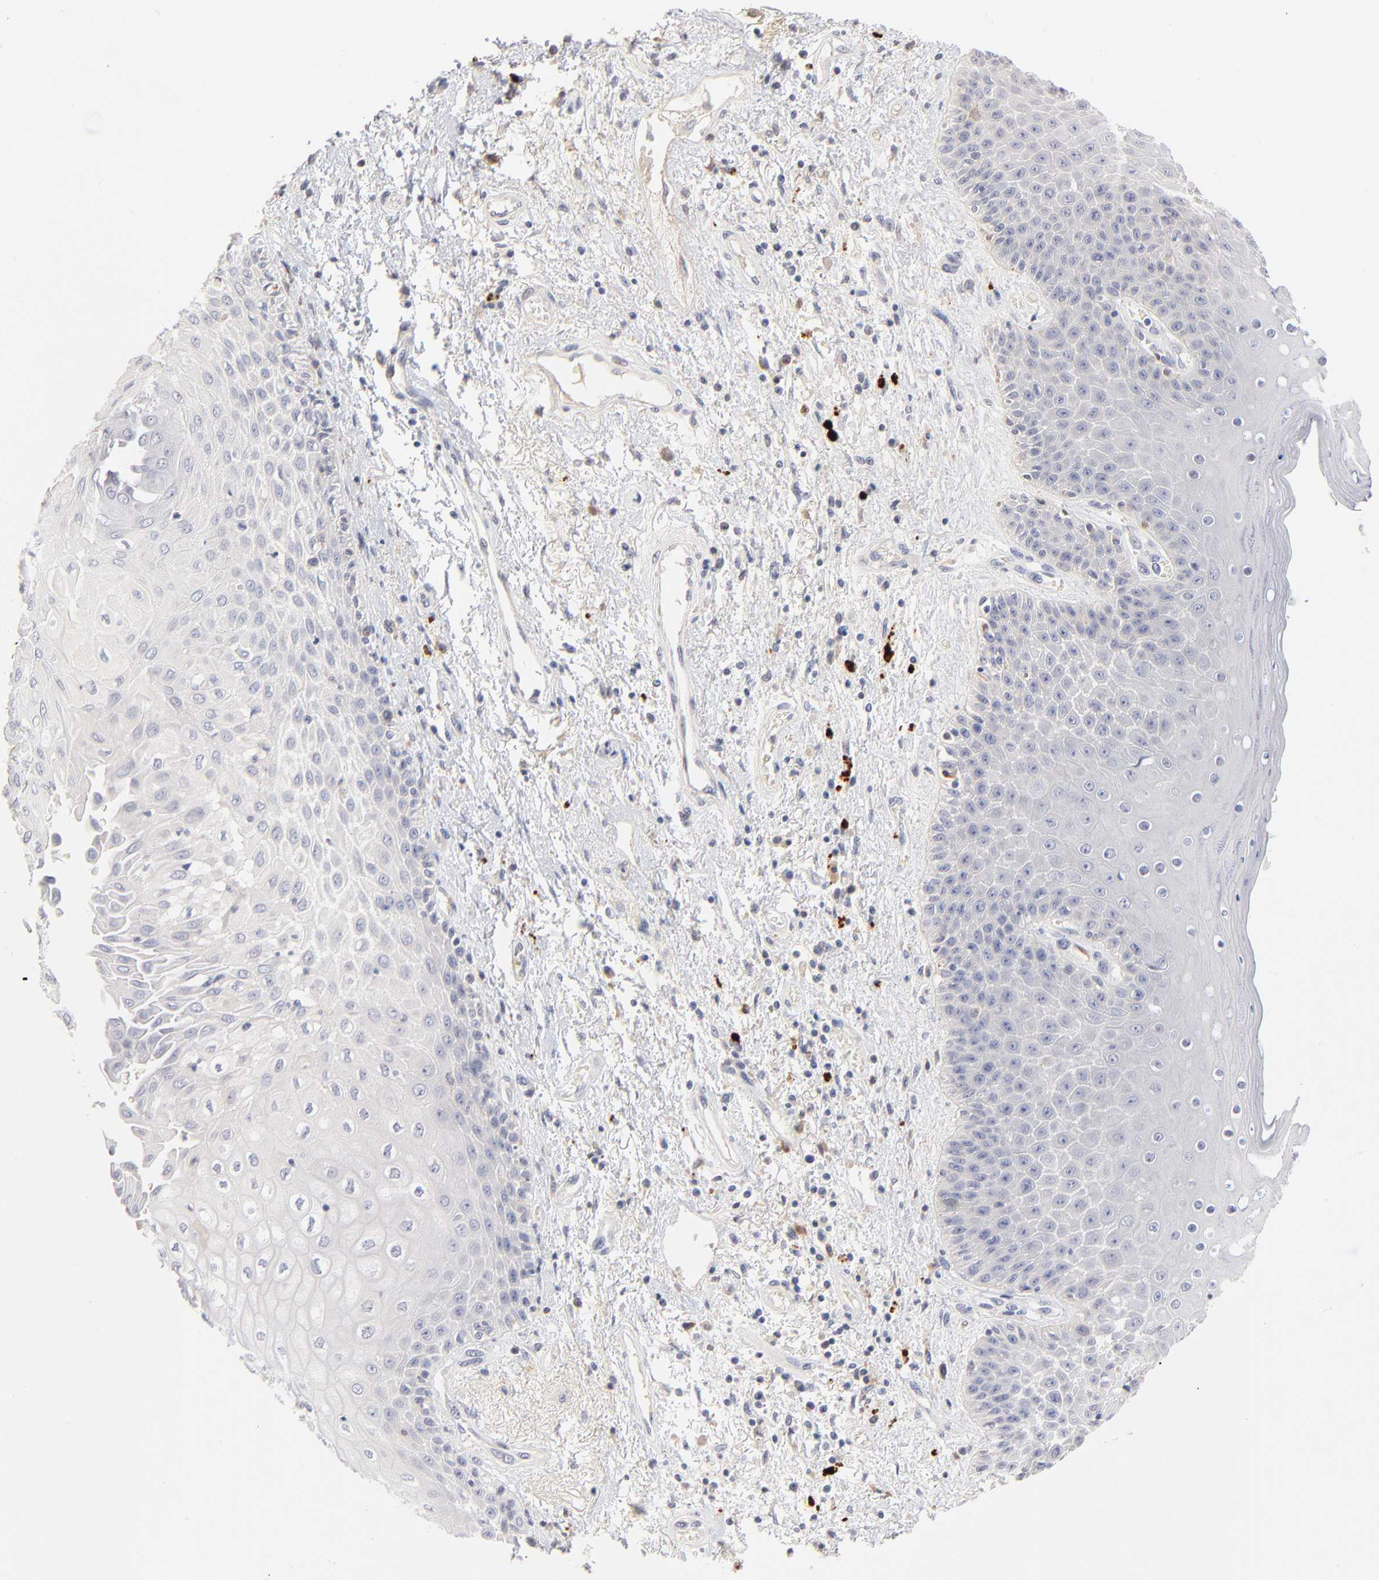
{"staining": {"intensity": "negative", "quantity": "none", "location": "none"}, "tissue": "skin", "cell_type": "Epidermal cells", "image_type": "normal", "snomed": [{"axis": "morphology", "description": "Normal tissue, NOS"}, {"axis": "topography", "description": "Anal"}], "caption": "This is a histopathology image of IHC staining of benign skin, which shows no expression in epidermal cells.", "gene": "F12", "patient": {"sex": "female", "age": 46}}